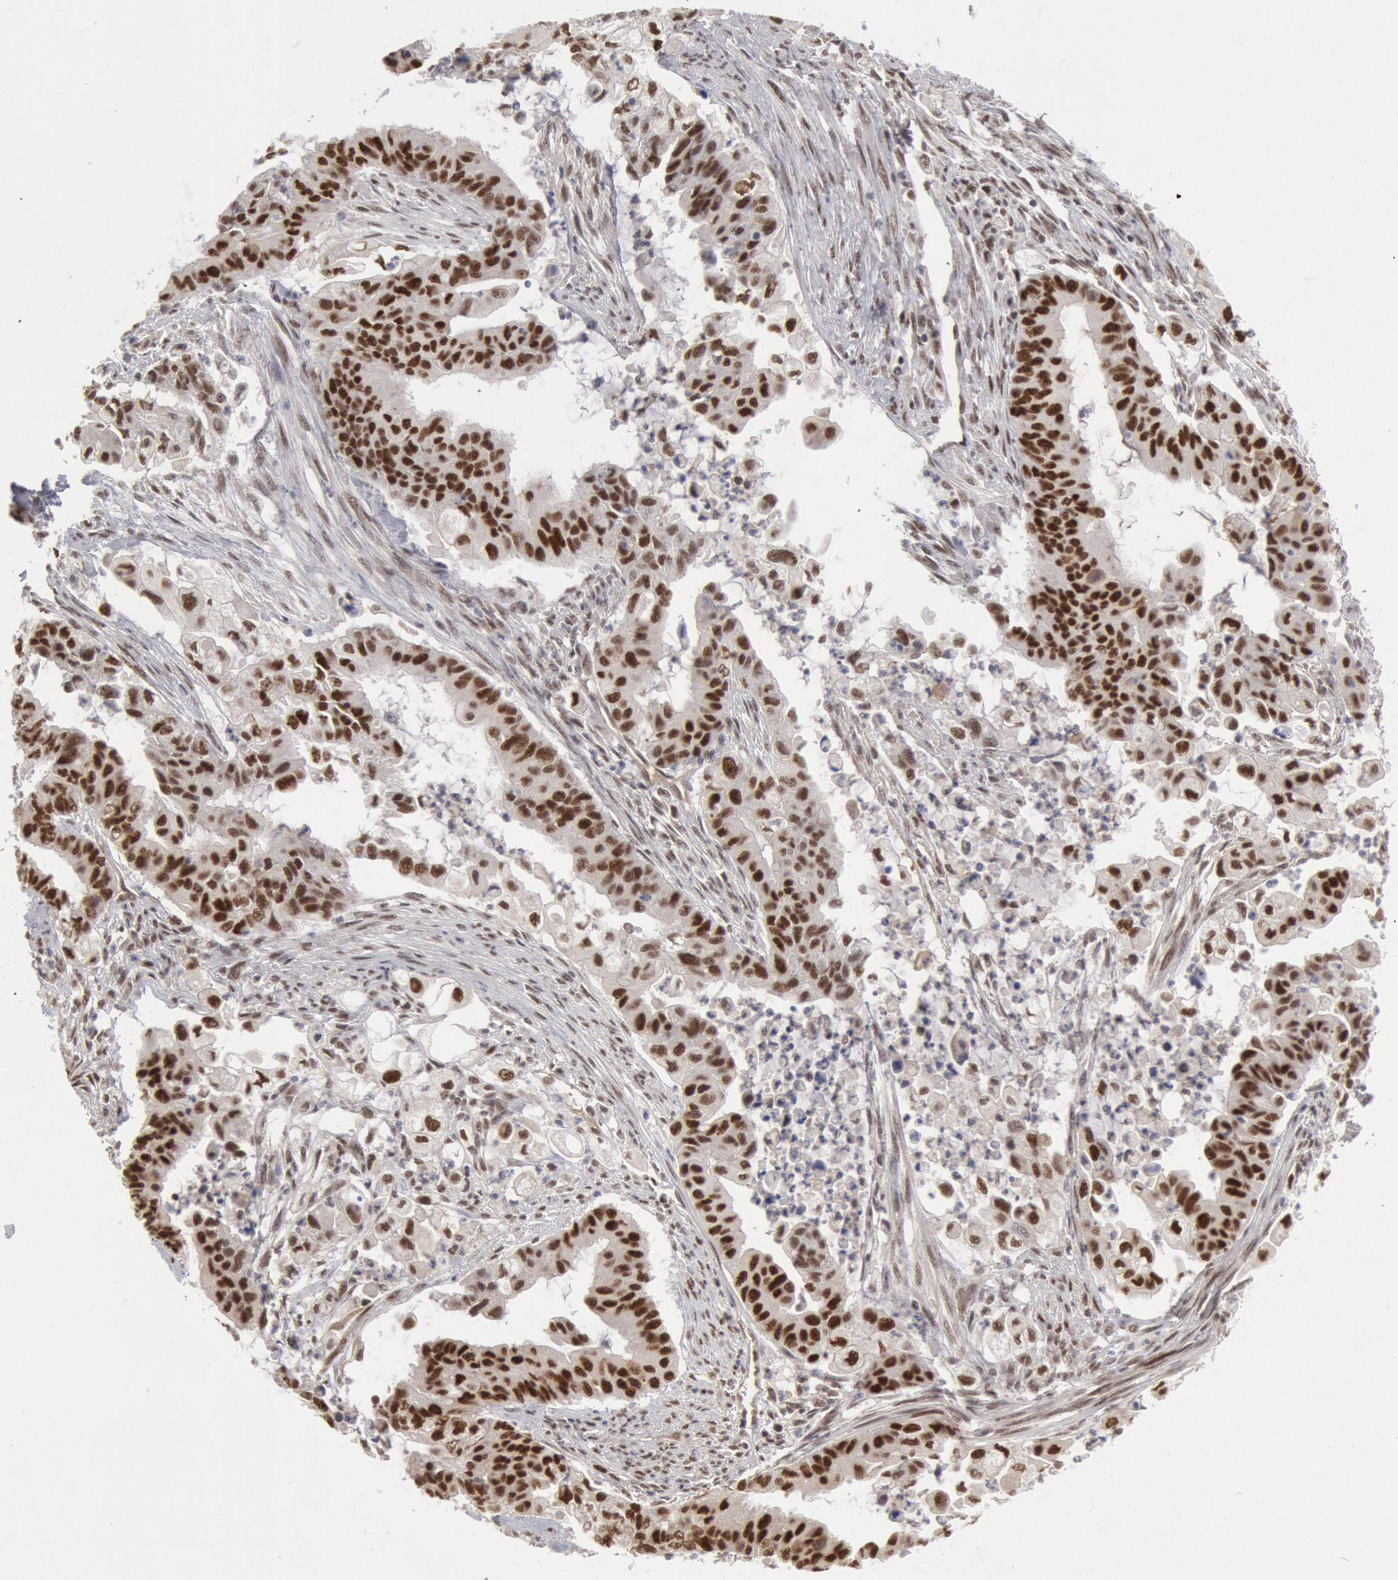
{"staining": {"intensity": "moderate", "quantity": ">75%", "location": "nuclear"}, "tissue": "endometrial cancer", "cell_type": "Tumor cells", "image_type": "cancer", "snomed": [{"axis": "morphology", "description": "Adenocarcinoma, NOS"}, {"axis": "topography", "description": "Endometrium"}], "caption": "A medium amount of moderate nuclear expression is present in about >75% of tumor cells in endometrial adenocarcinoma tissue.", "gene": "PPP4R3B", "patient": {"sex": "female", "age": 75}}